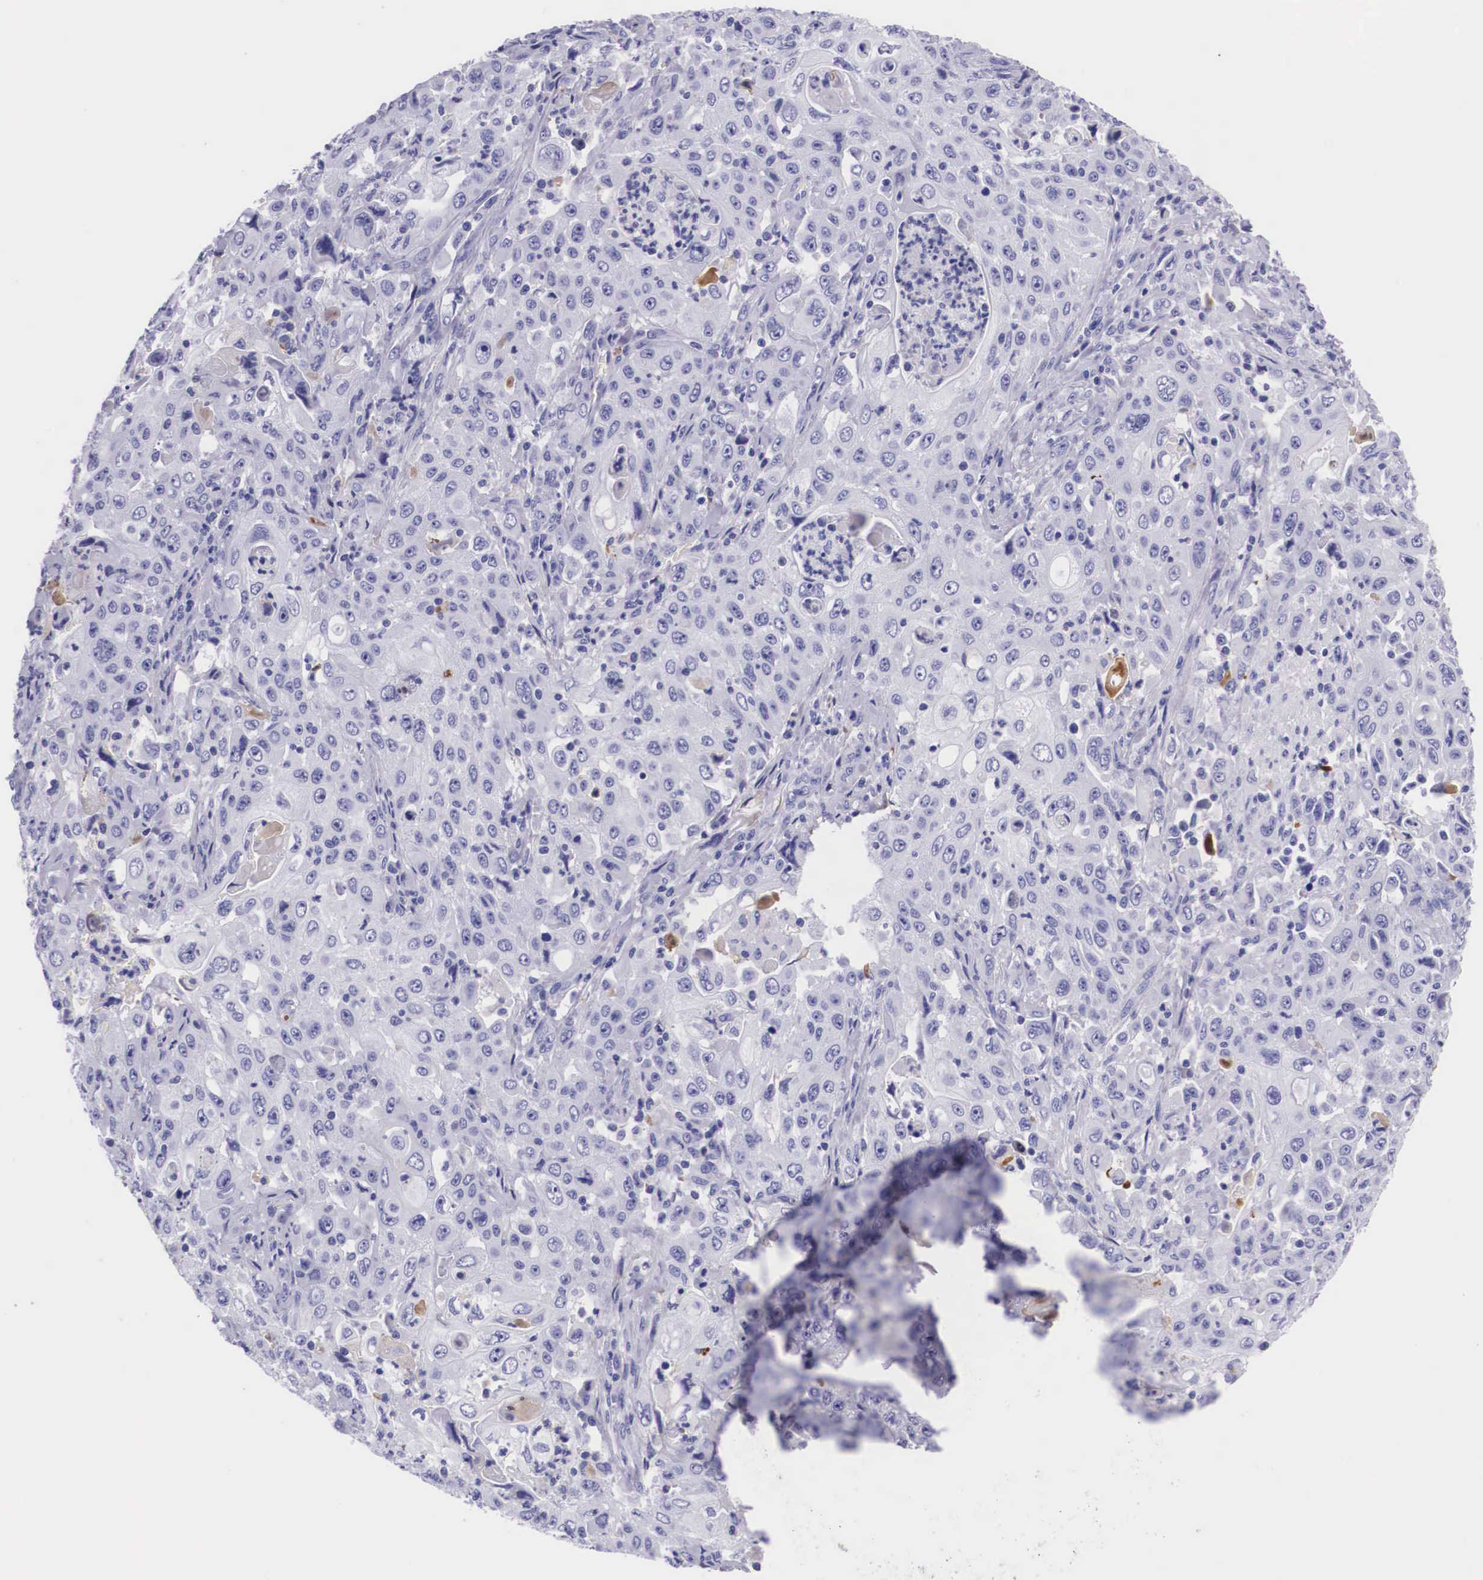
{"staining": {"intensity": "negative", "quantity": "none", "location": "none"}, "tissue": "pancreatic cancer", "cell_type": "Tumor cells", "image_type": "cancer", "snomed": [{"axis": "morphology", "description": "Adenocarcinoma, NOS"}, {"axis": "topography", "description": "Pancreas"}], "caption": "Immunohistochemistry (IHC) histopathology image of pancreatic cancer stained for a protein (brown), which reveals no staining in tumor cells.", "gene": "PLG", "patient": {"sex": "male", "age": 70}}